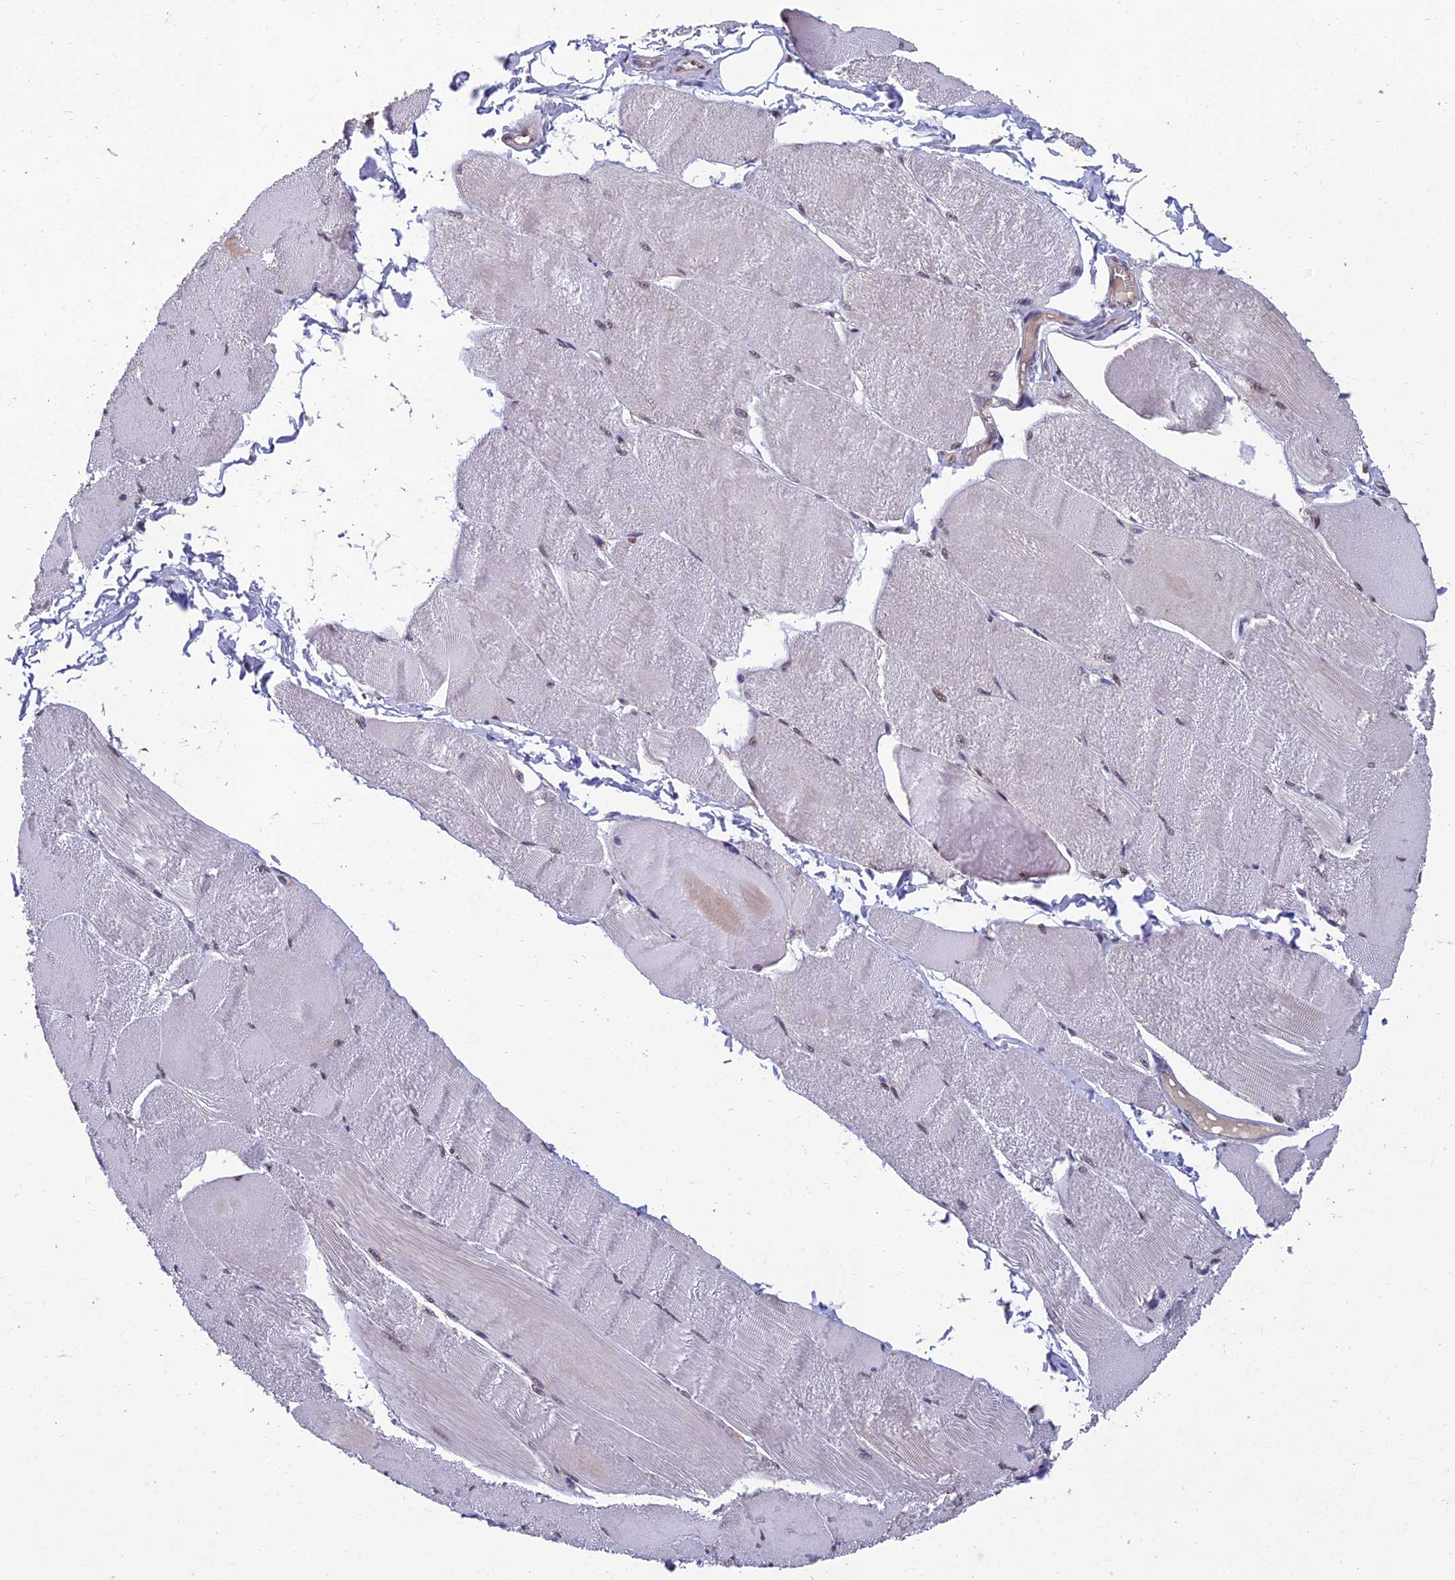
{"staining": {"intensity": "moderate", "quantity": "25%-75%", "location": "nuclear"}, "tissue": "skeletal muscle", "cell_type": "Myocytes", "image_type": "normal", "snomed": [{"axis": "morphology", "description": "Normal tissue, NOS"}, {"axis": "morphology", "description": "Basal cell carcinoma"}, {"axis": "topography", "description": "Skeletal muscle"}], "caption": "Protein expression analysis of unremarkable skeletal muscle displays moderate nuclear staining in approximately 25%-75% of myocytes.", "gene": "GRWD1", "patient": {"sex": "female", "age": 64}}